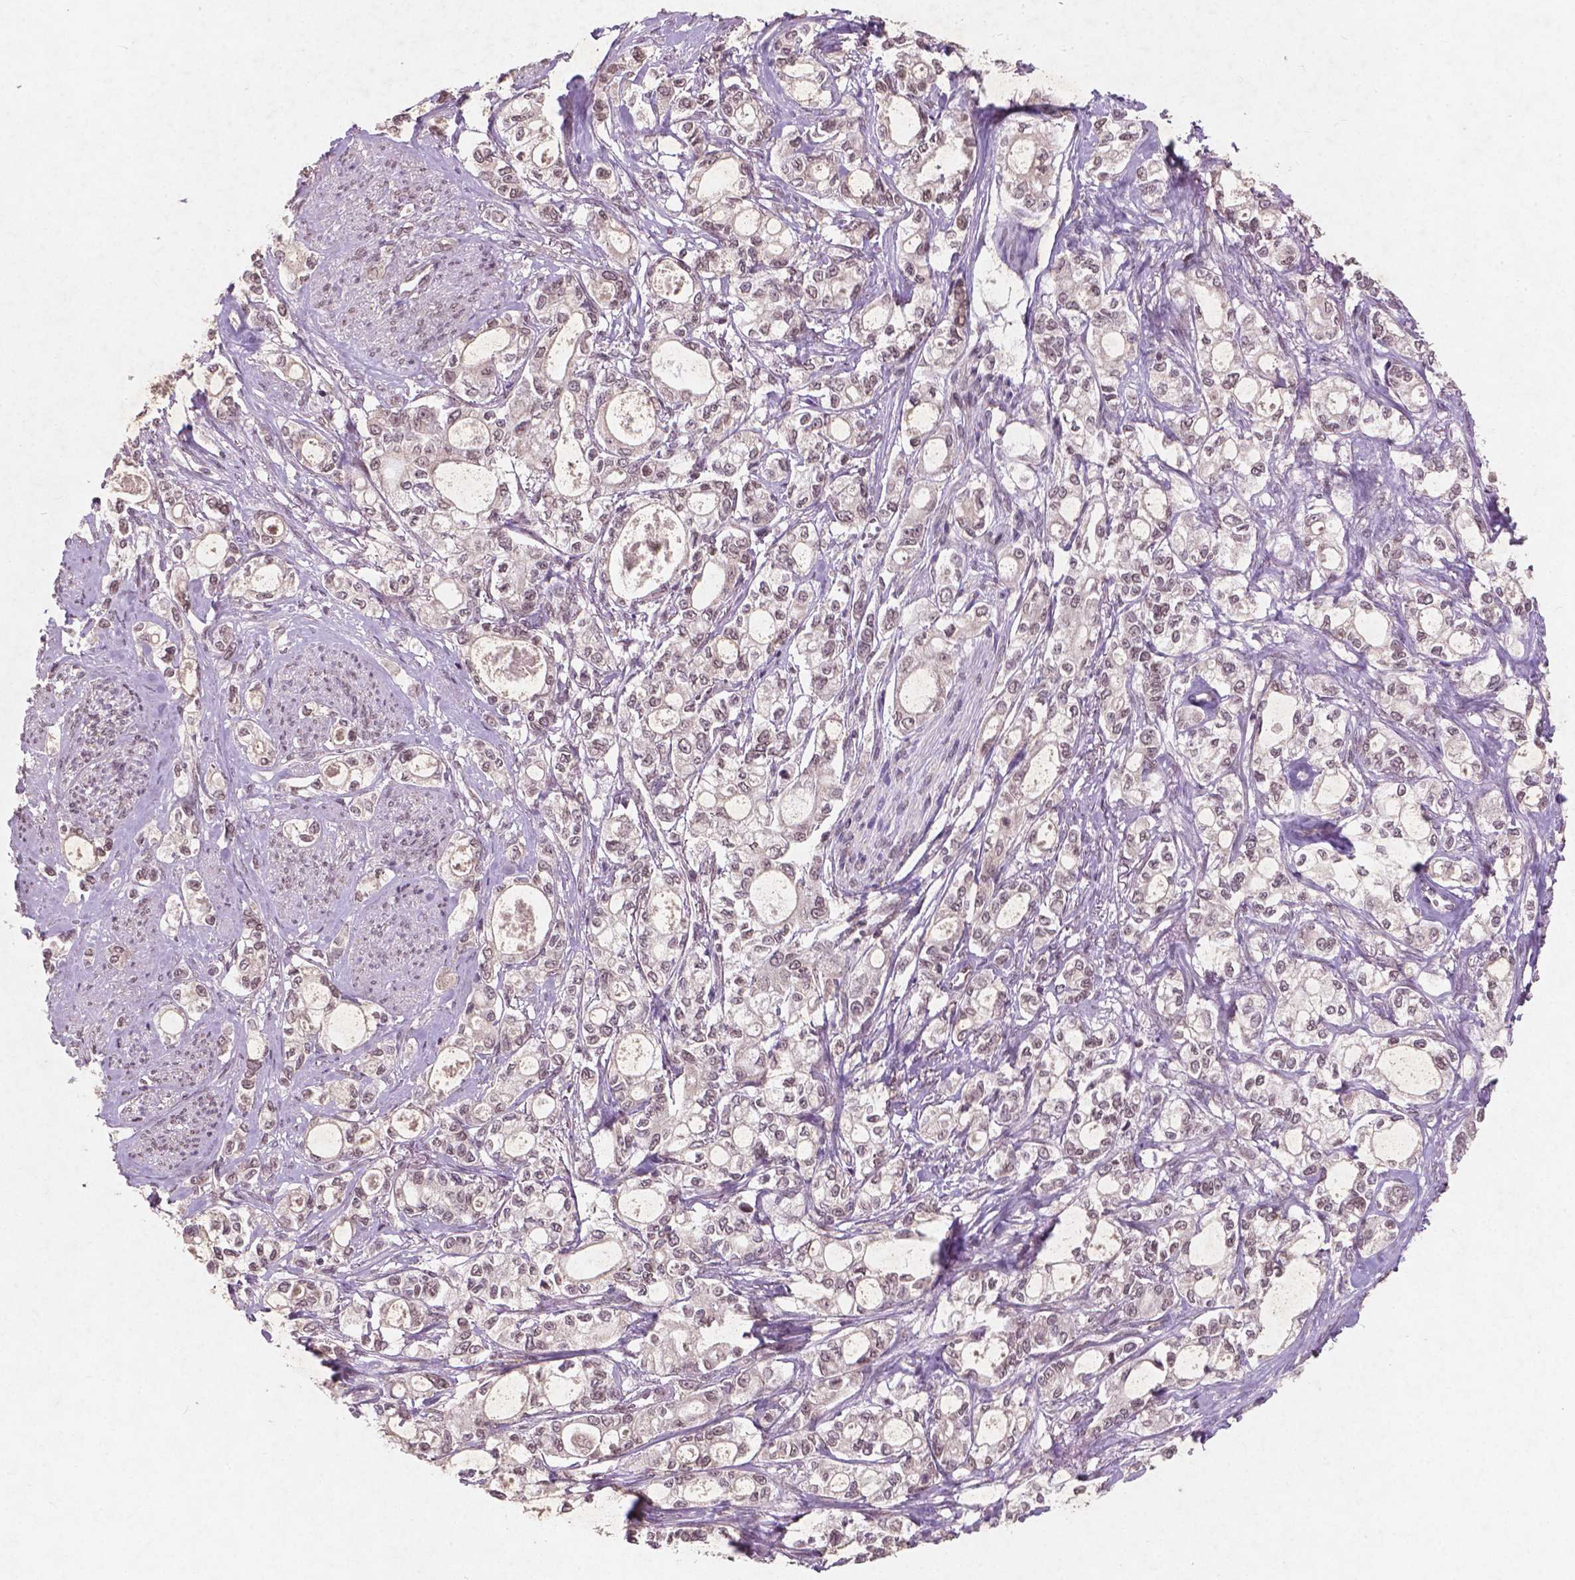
{"staining": {"intensity": "negative", "quantity": "none", "location": "none"}, "tissue": "stomach cancer", "cell_type": "Tumor cells", "image_type": "cancer", "snomed": [{"axis": "morphology", "description": "Adenocarcinoma, NOS"}, {"axis": "topography", "description": "Stomach"}], "caption": "This is a histopathology image of immunohistochemistry (IHC) staining of stomach cancer, which shows no staining in tumor cells.", "gene": "SMAD2", "patient": {"sex": "male", "age": 63}}